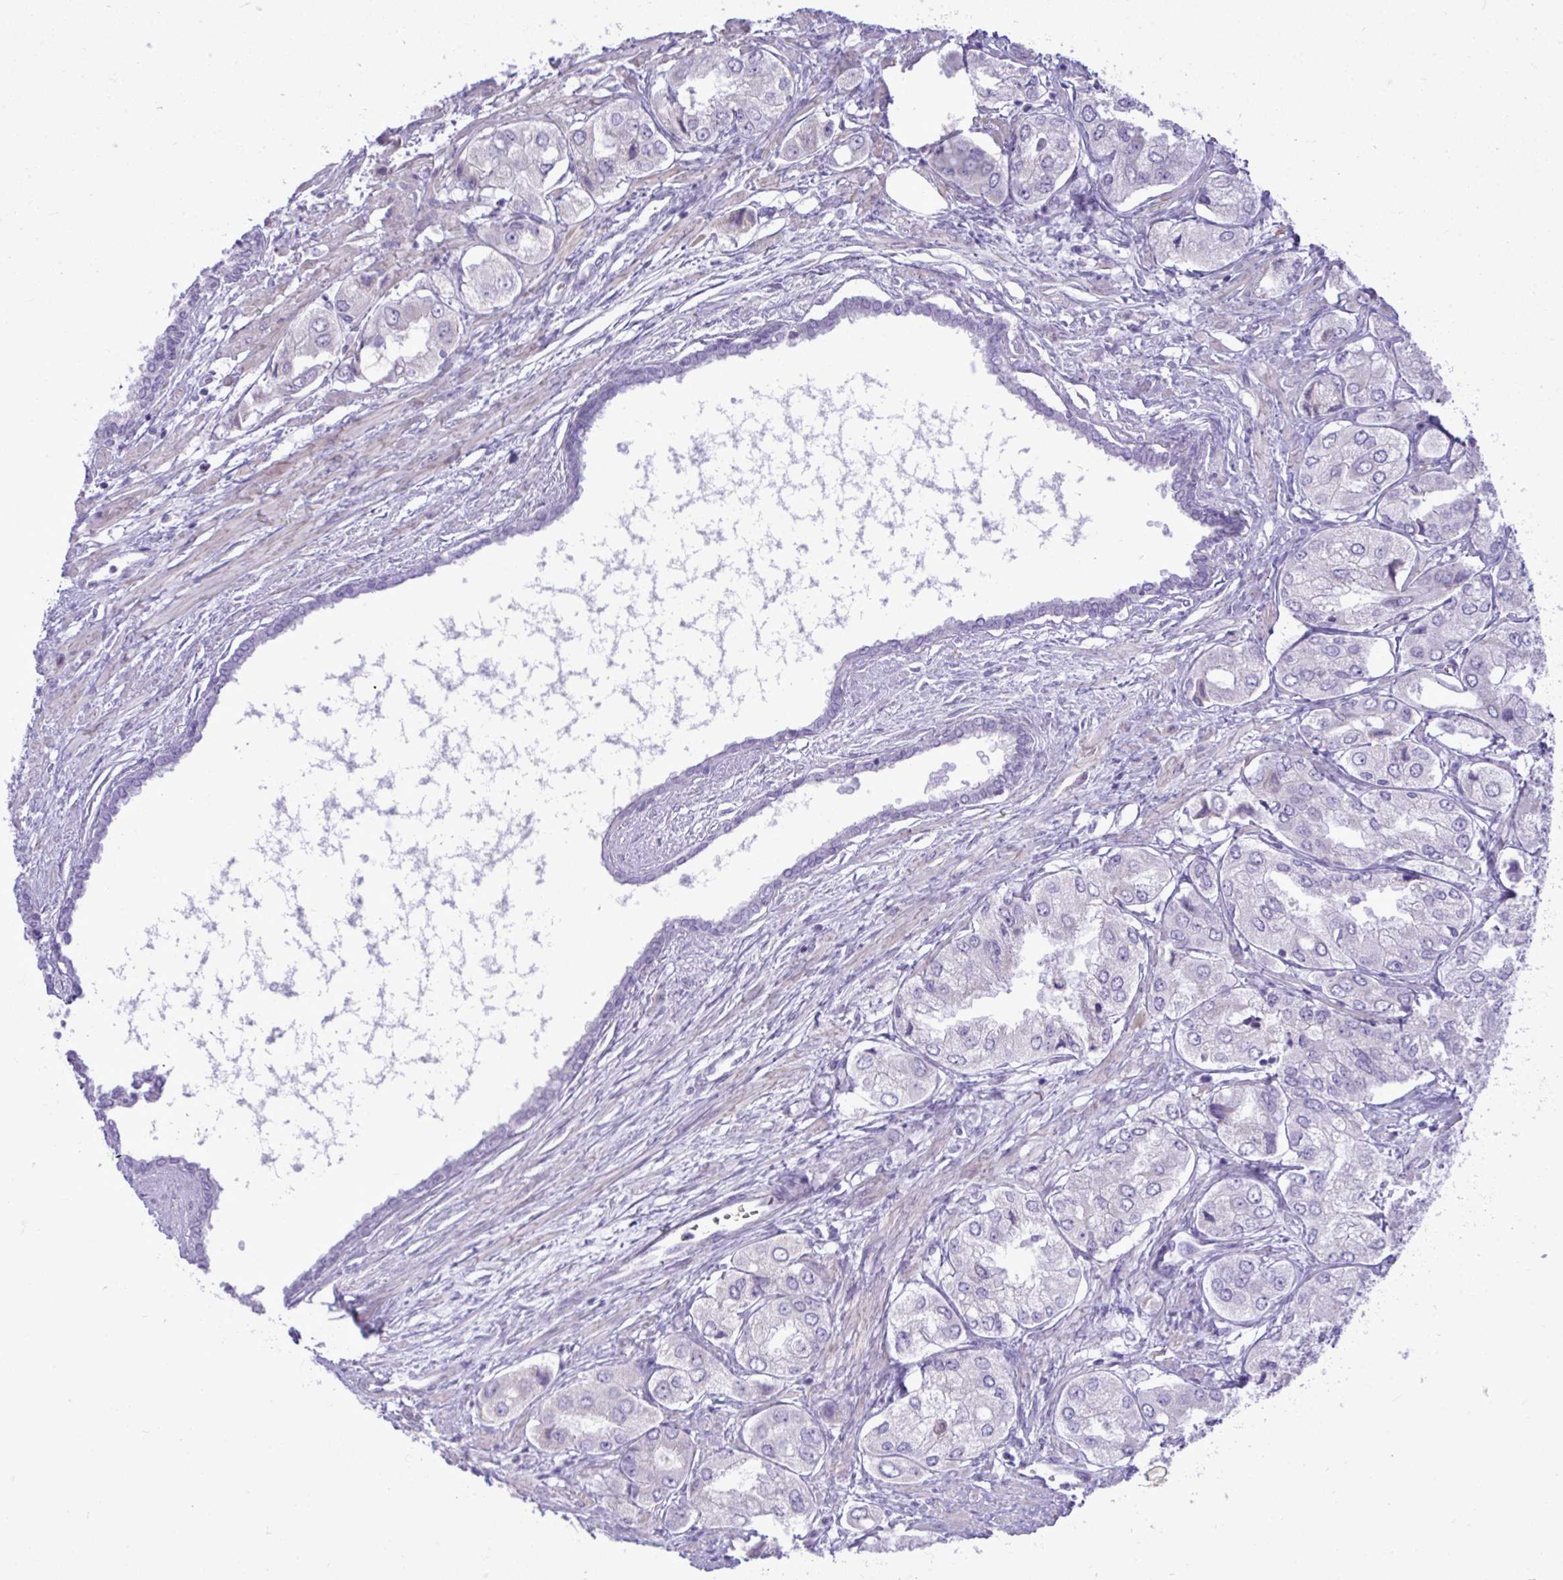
{"staining": {"intensity": "negative", "quantity": "none", "location": "none"}, "tissue": "prostate cancer", "cell_type": "Tumor cells", "image_type": "cancer", "snomed": [{"axis": "morphology", "description": "Adenocarcinoma, Low grade"}, {"axis": "topography", "description": "Prostate"}], "caption": "Prostate cancer (low-grade adenocarcinoma) was stained to show a protein in brown. There is no significant expression in tumor cells.", "gene": "SPAG1", "patient": {"sex": "male", "age": 69}}